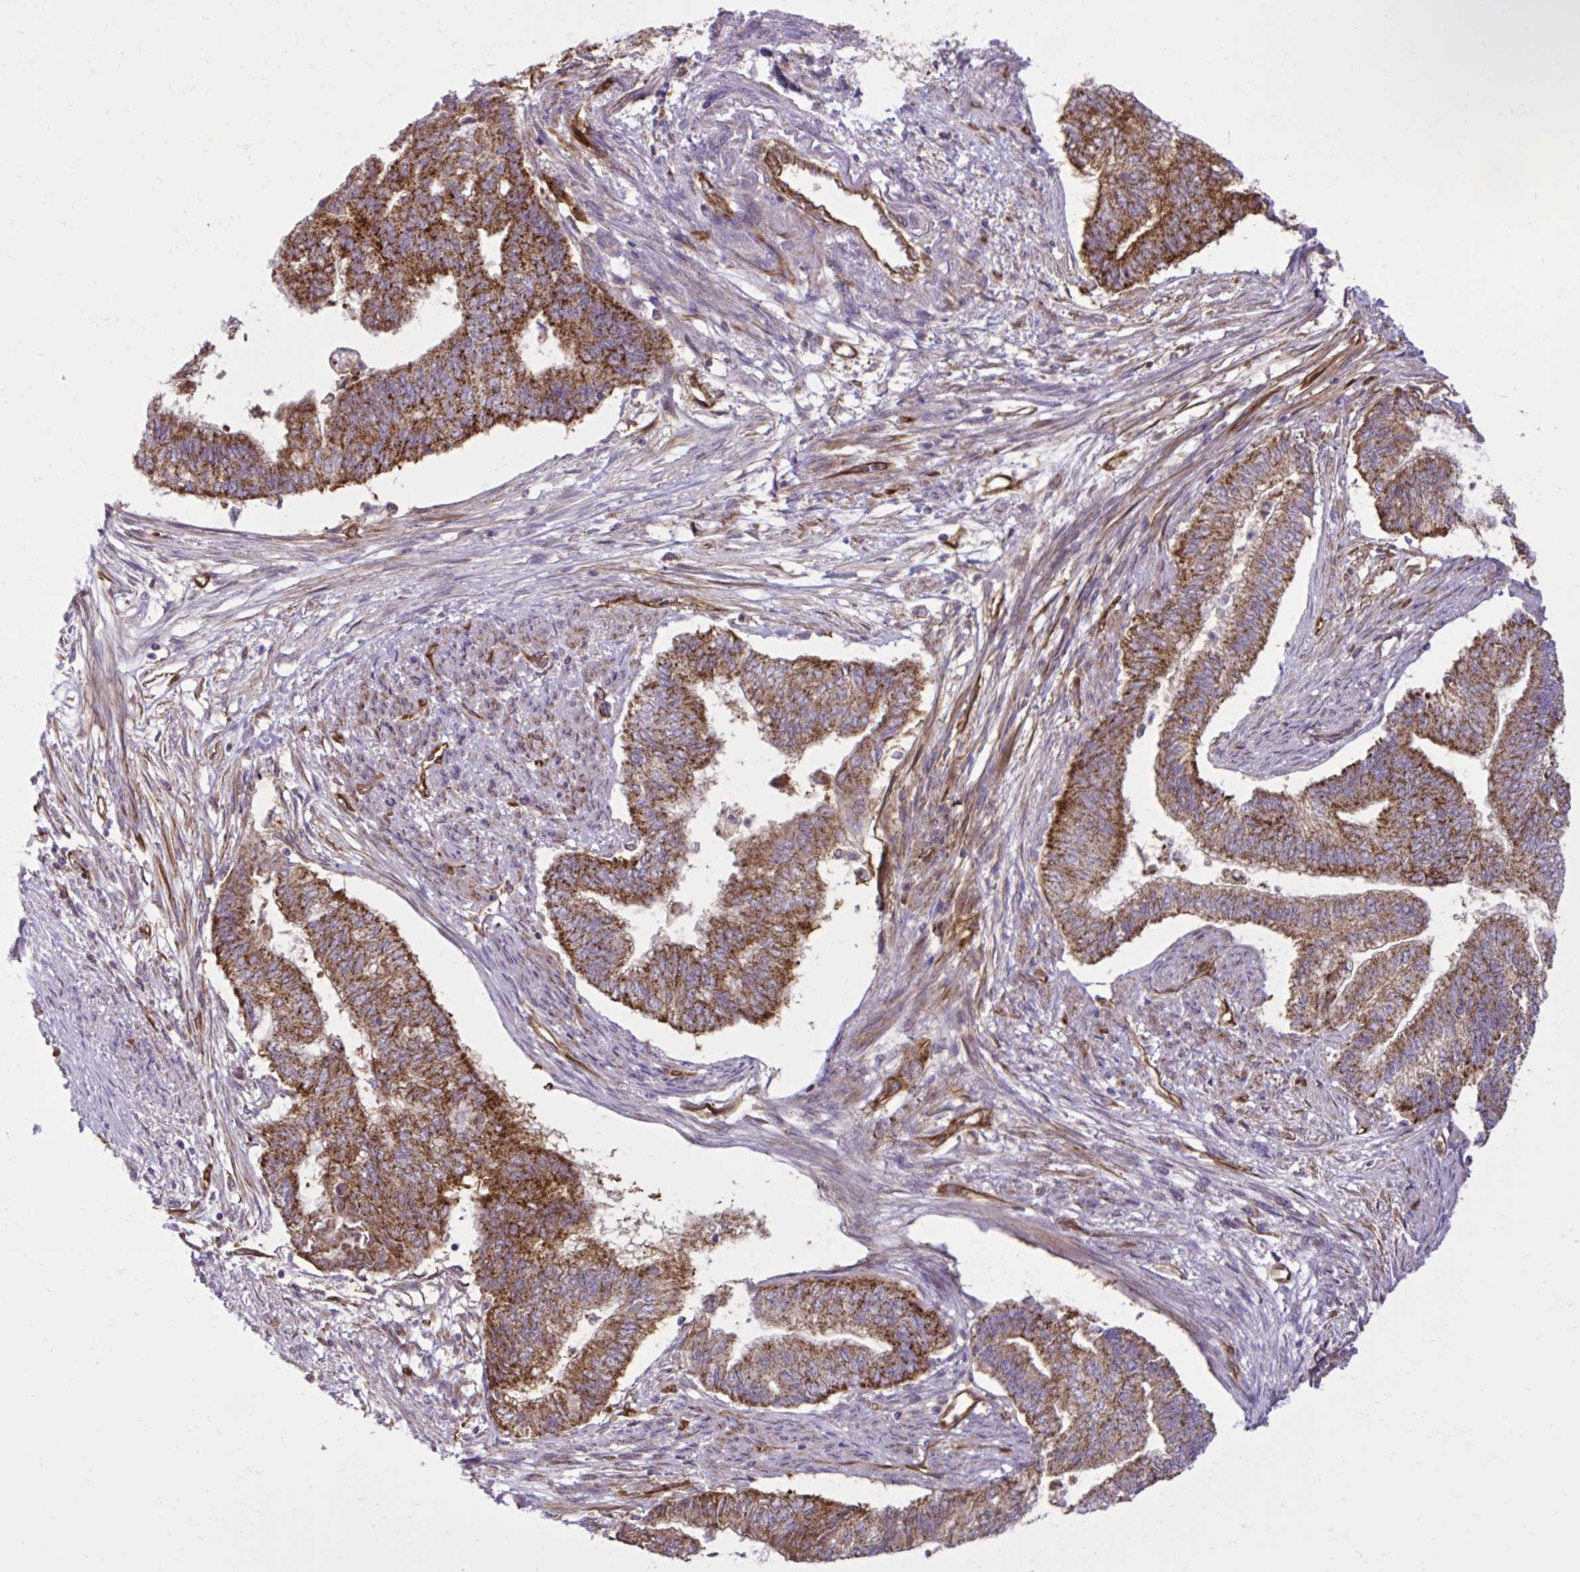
{"staining": {"intensity": "strong", "quantity": ">75%", "location": "cytoplasmic/membranous"}, "tissue": "endometrial cancer", "cell_type": "Tumor cells", "image_type": "cancer", "snomed": [{"axis": "morphology", "description": "Adenocarcinoma, NOS"}, {"axis": "topography", "description": "Endometrium"}], "caption": "Protein staining of endometrial adenocarcinoma tissue shows strong cytoplasmic/membranous staining in about >75% of tumor cells. (Stains: DAB (3,3'-diaminobenzidine) in brown, nuclei in blue, Microscopy: brightfield microscopy at high magnification).", "gene": "LIMS1", "patient": {"sex": "female", "age": 65}}